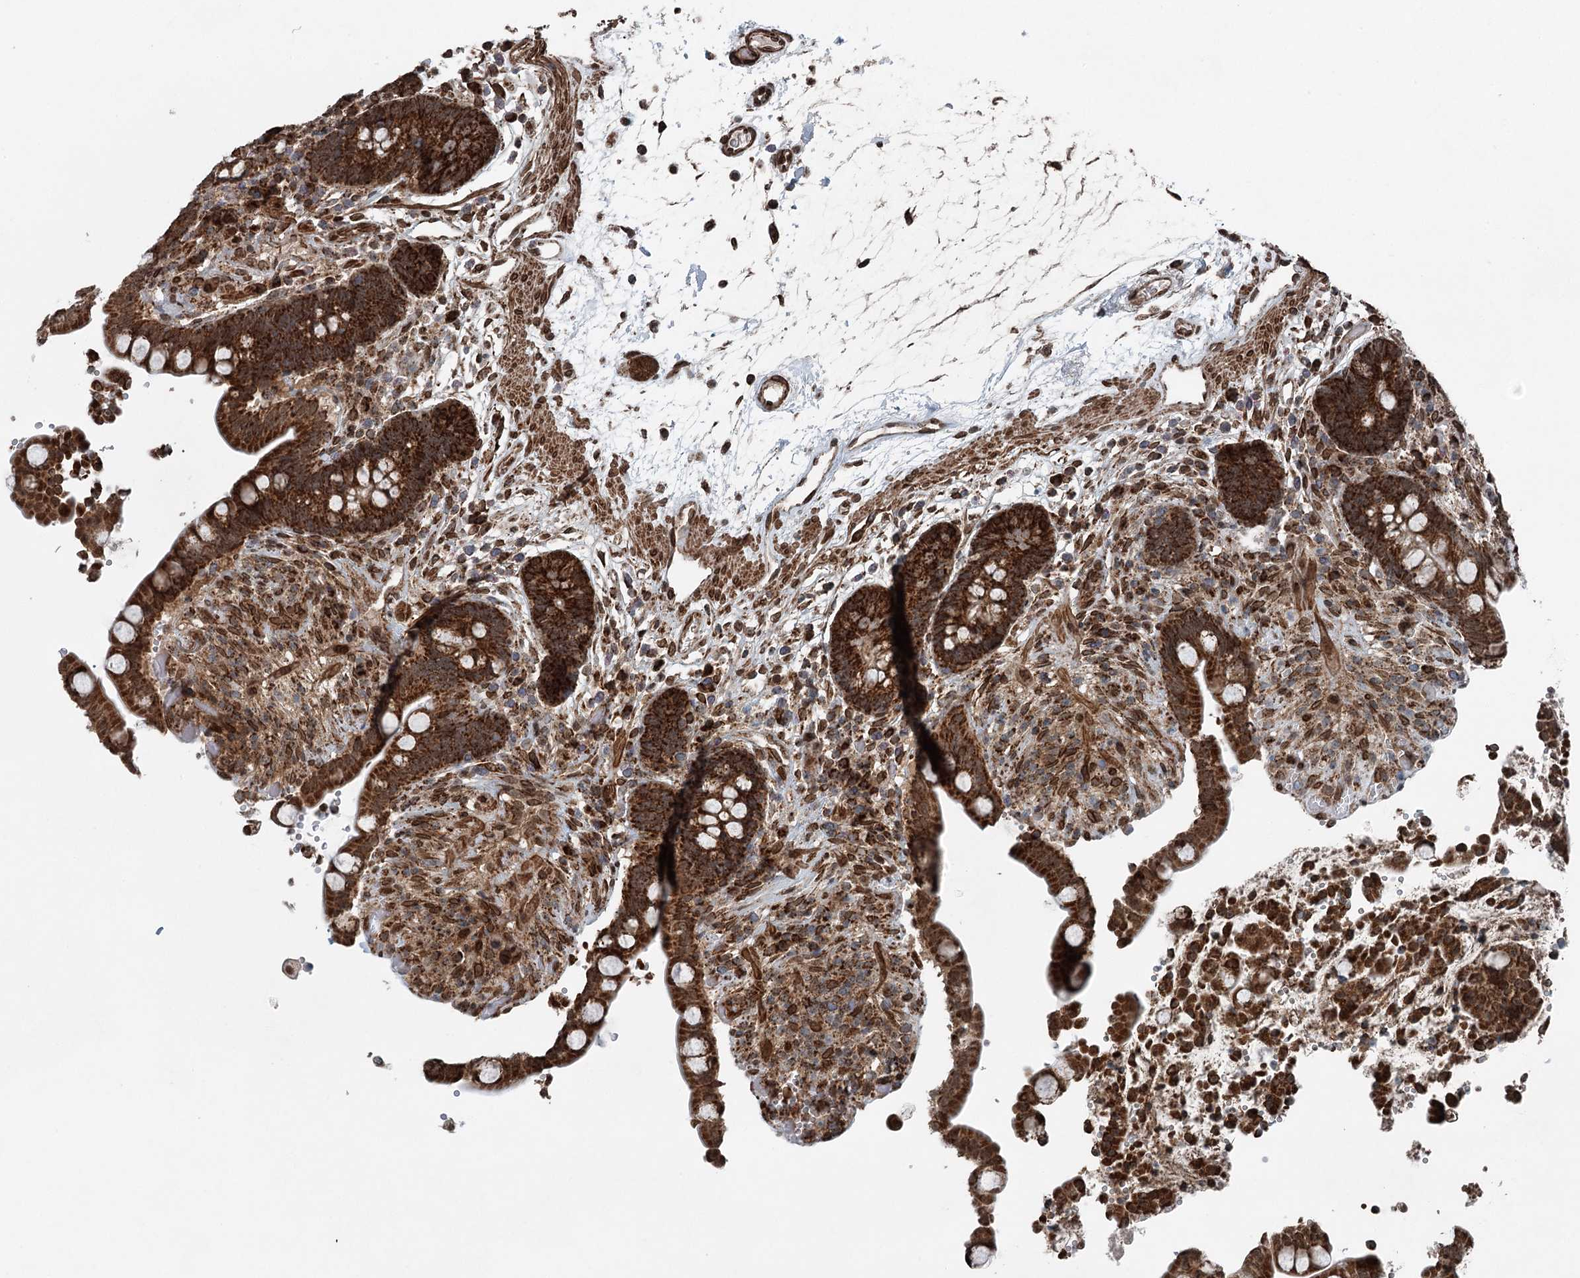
{"staining": {"intensity": "strong", "quantity": ">75%", "location": "cytoplasmic/membranous"}, "tissue": "colon", "cell_type": "Endothelial cells", "image_type": "normal", "snomed": [{"axis": "morphology", "description": "Normal tissue, NOS"}, {"axis": "topography", "description": "Colon"}], "caption": "Endothelial cells show strong cytoplasmic/membranous staining in about >75% of cells in unremarkable colon.", "gene": "BCKDHA", "patient": {"sex": "male", "age": 73}}